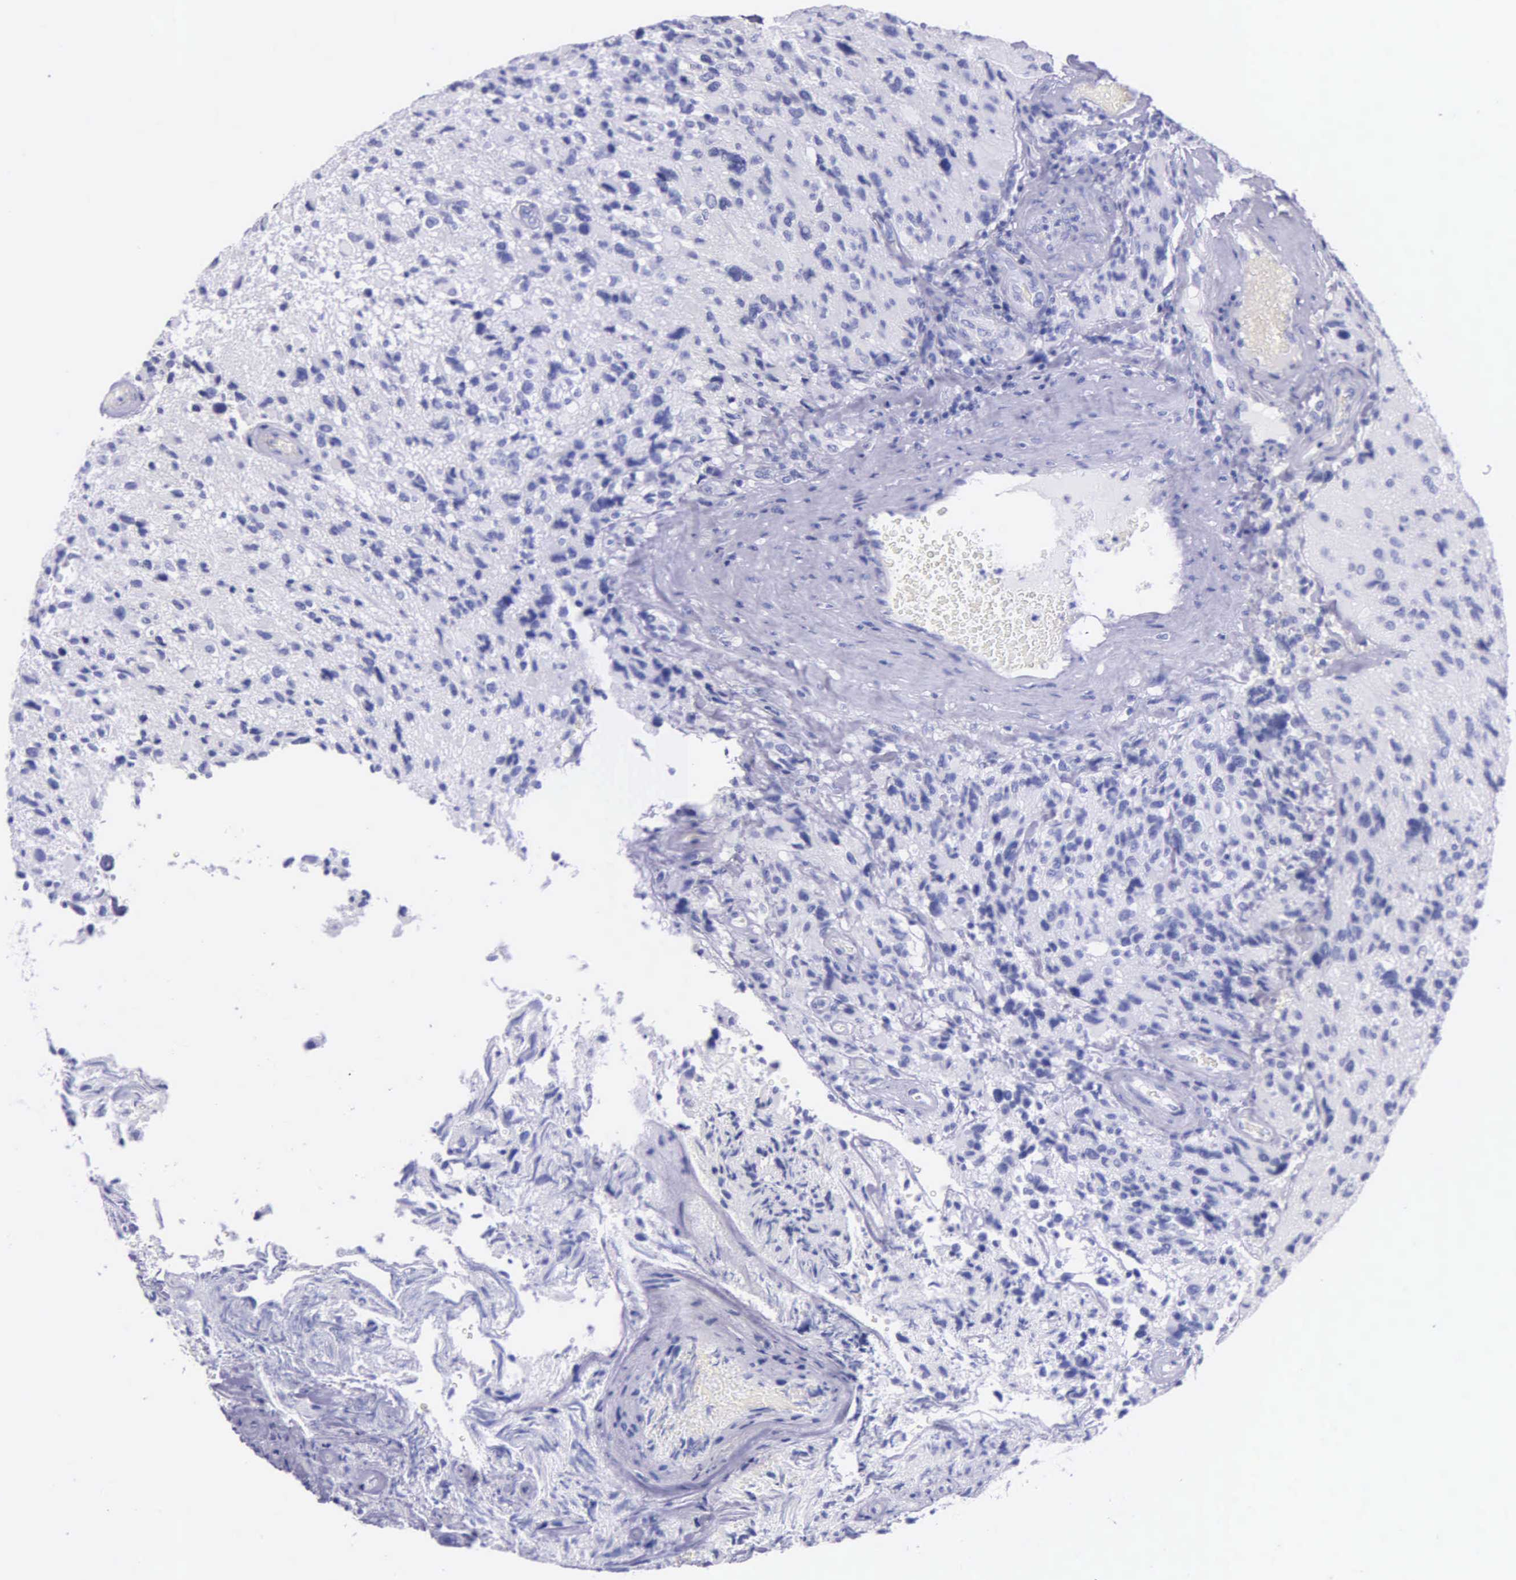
{"staining": {"intensity": "negative", "quantity": "none", "location": "none"}, "tissue": "glioma", "cell_type": "Tumor cells", "image_type": "cancer", "snomed": [{"axis": "morphology", "description": "Glioma, malignant, High grade"}, {"axis": "topography", "description": "Brain"}], "caption": "This micrograph is of high-grade glioma (malignant) stained with IHC to label a protein in brown with the nuclei are counter-stained blue. There is no positivity in tumor cells.", "gene": "KLK3", "patient": {"sex": "male", "age": 69}}